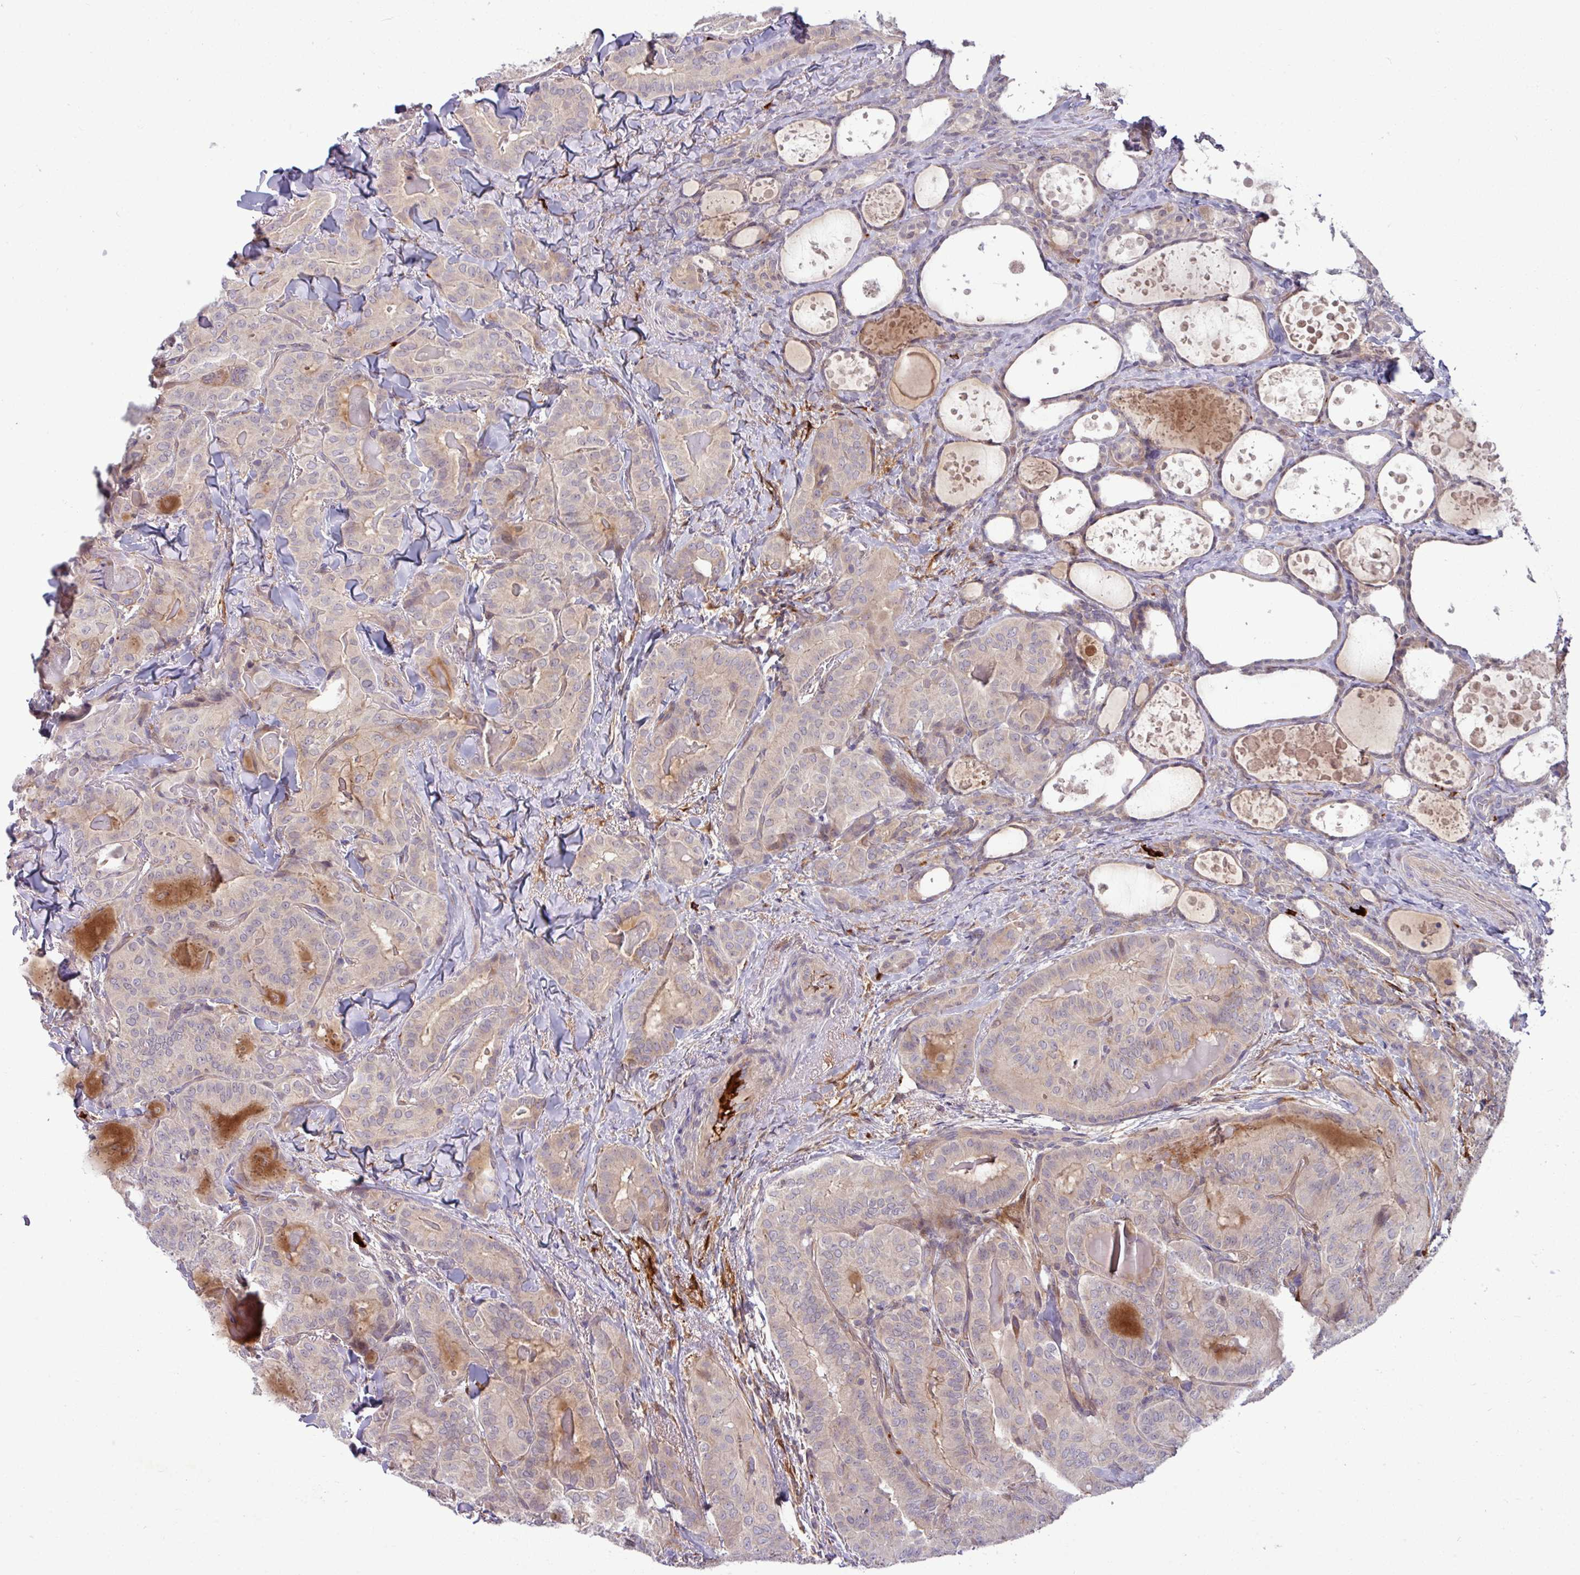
{"staining": {"intensity": "negative", "quantity": "none", "location": "none"}, "tissue": "thyroid cancer", "cell_type": "Tumor cells", "image_type": "cancer", "snomed": [{"axis": "morphology", "description": "Papillary adenocarcinoma, NOS"}, {"axis": "topography", "description": "Thyroid gland"}], "caption": "This image is of thyroid cancer (papillary adenocarcinoma) stained with IHC to label a protein in brown with the nuclei are counter-stained blue. There is no expression in tumor cells.", "gene": "B4GALNT4", "patient": {"sex": "female", "age": 68}}